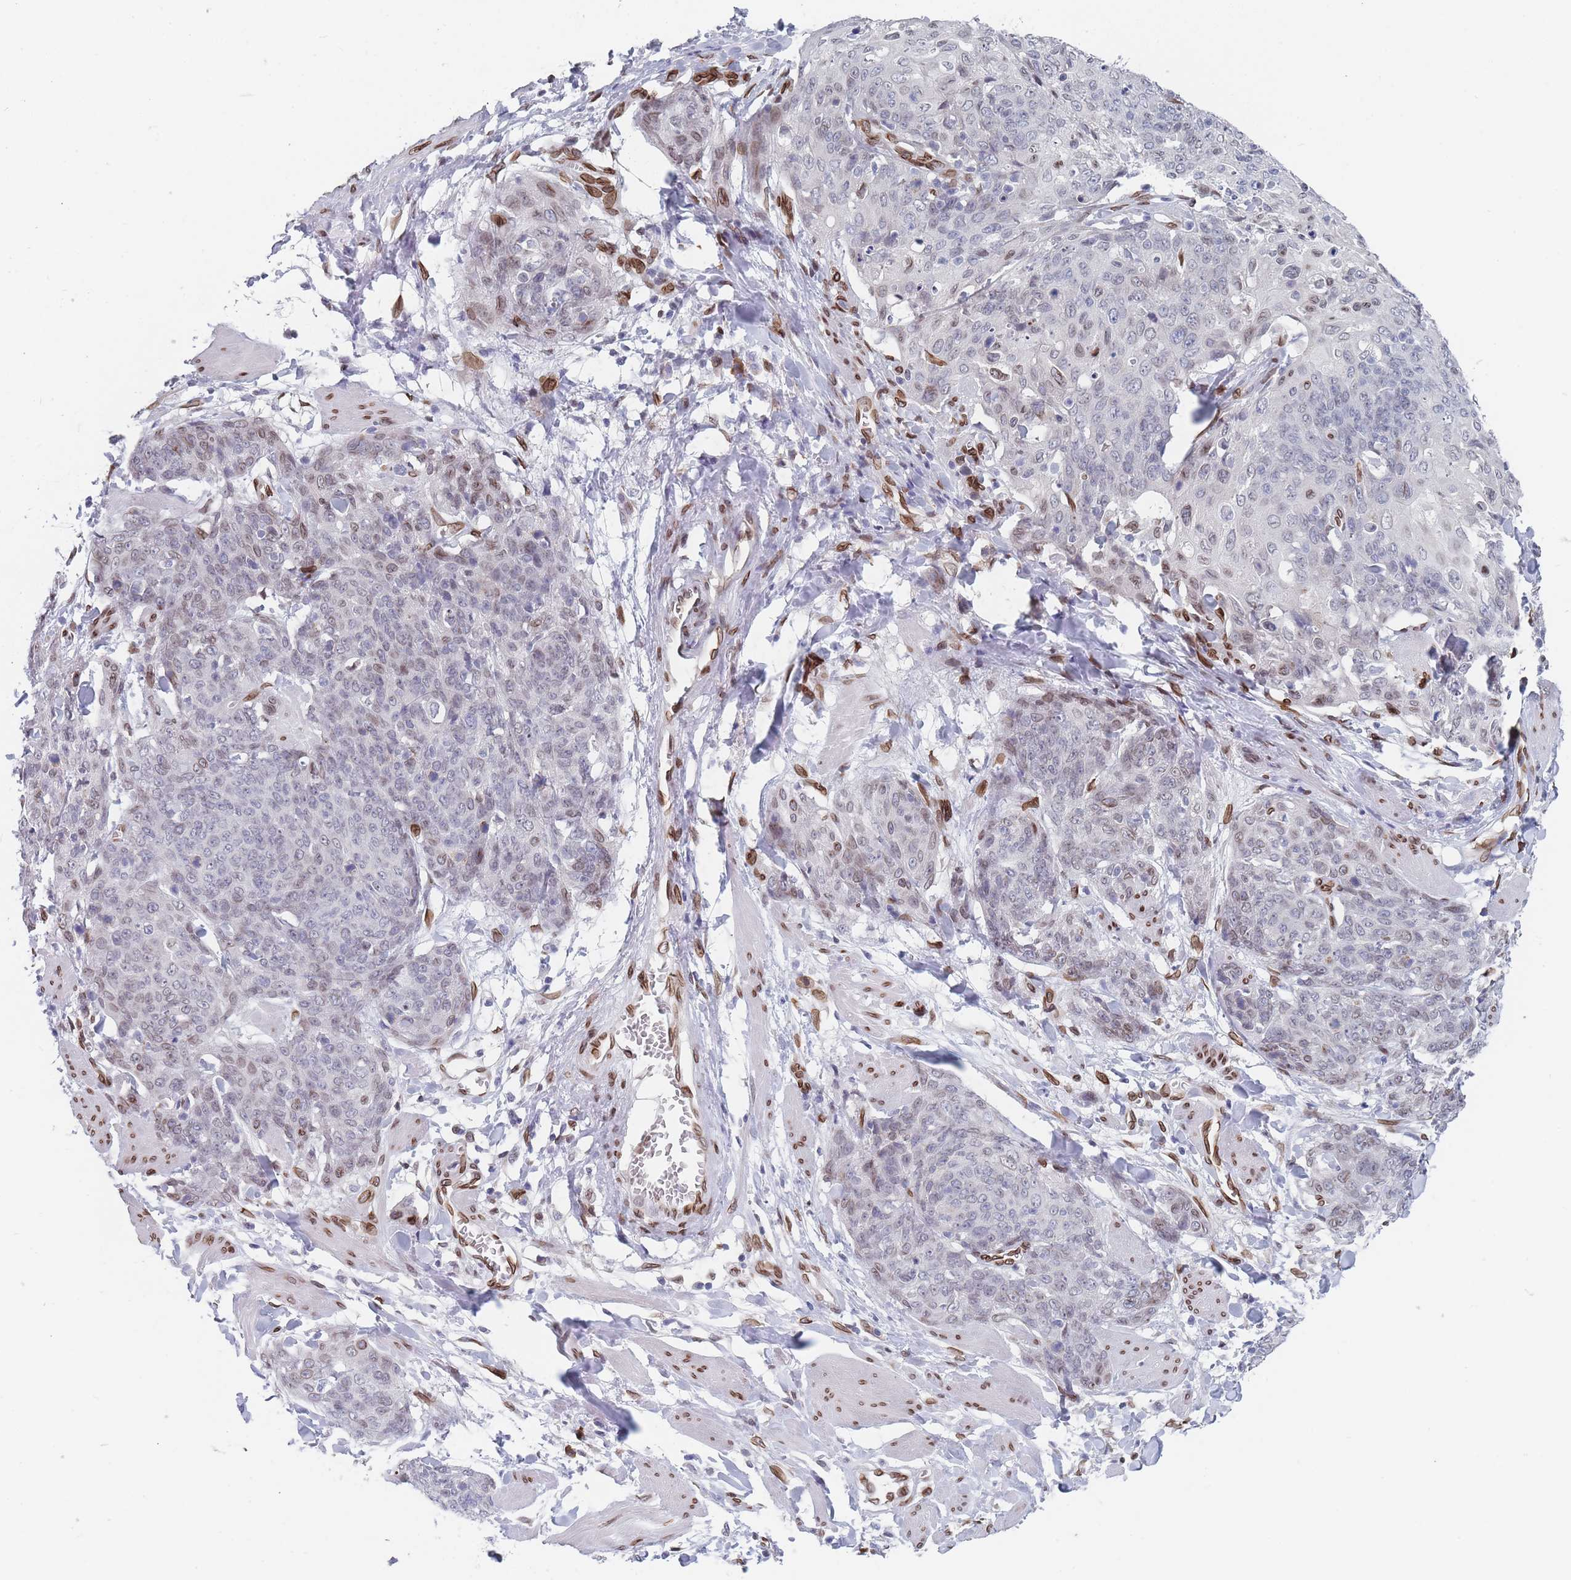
{"staining": {"intensity": "weak", "quantity": "<25%", "location": "cytoplasmic/membranous,nuclear"}, "tissue": "skin cancer", "cell_type": "Tumor cells", "image_type": "cancer", "snomed": [{"axis": "morphology", "description": "Squamous cell carcinoma, NOS"}, {"axis": "topography", "description": "Skin"}, {"axis": "topography", "description": "Vulva"}], "caption": "Tumor cells show no significant protein staining in skin cancer (squamous cell carcinoma).", "gene": "ZBTB1", "patient": {"sex": "female", "age": 85}}